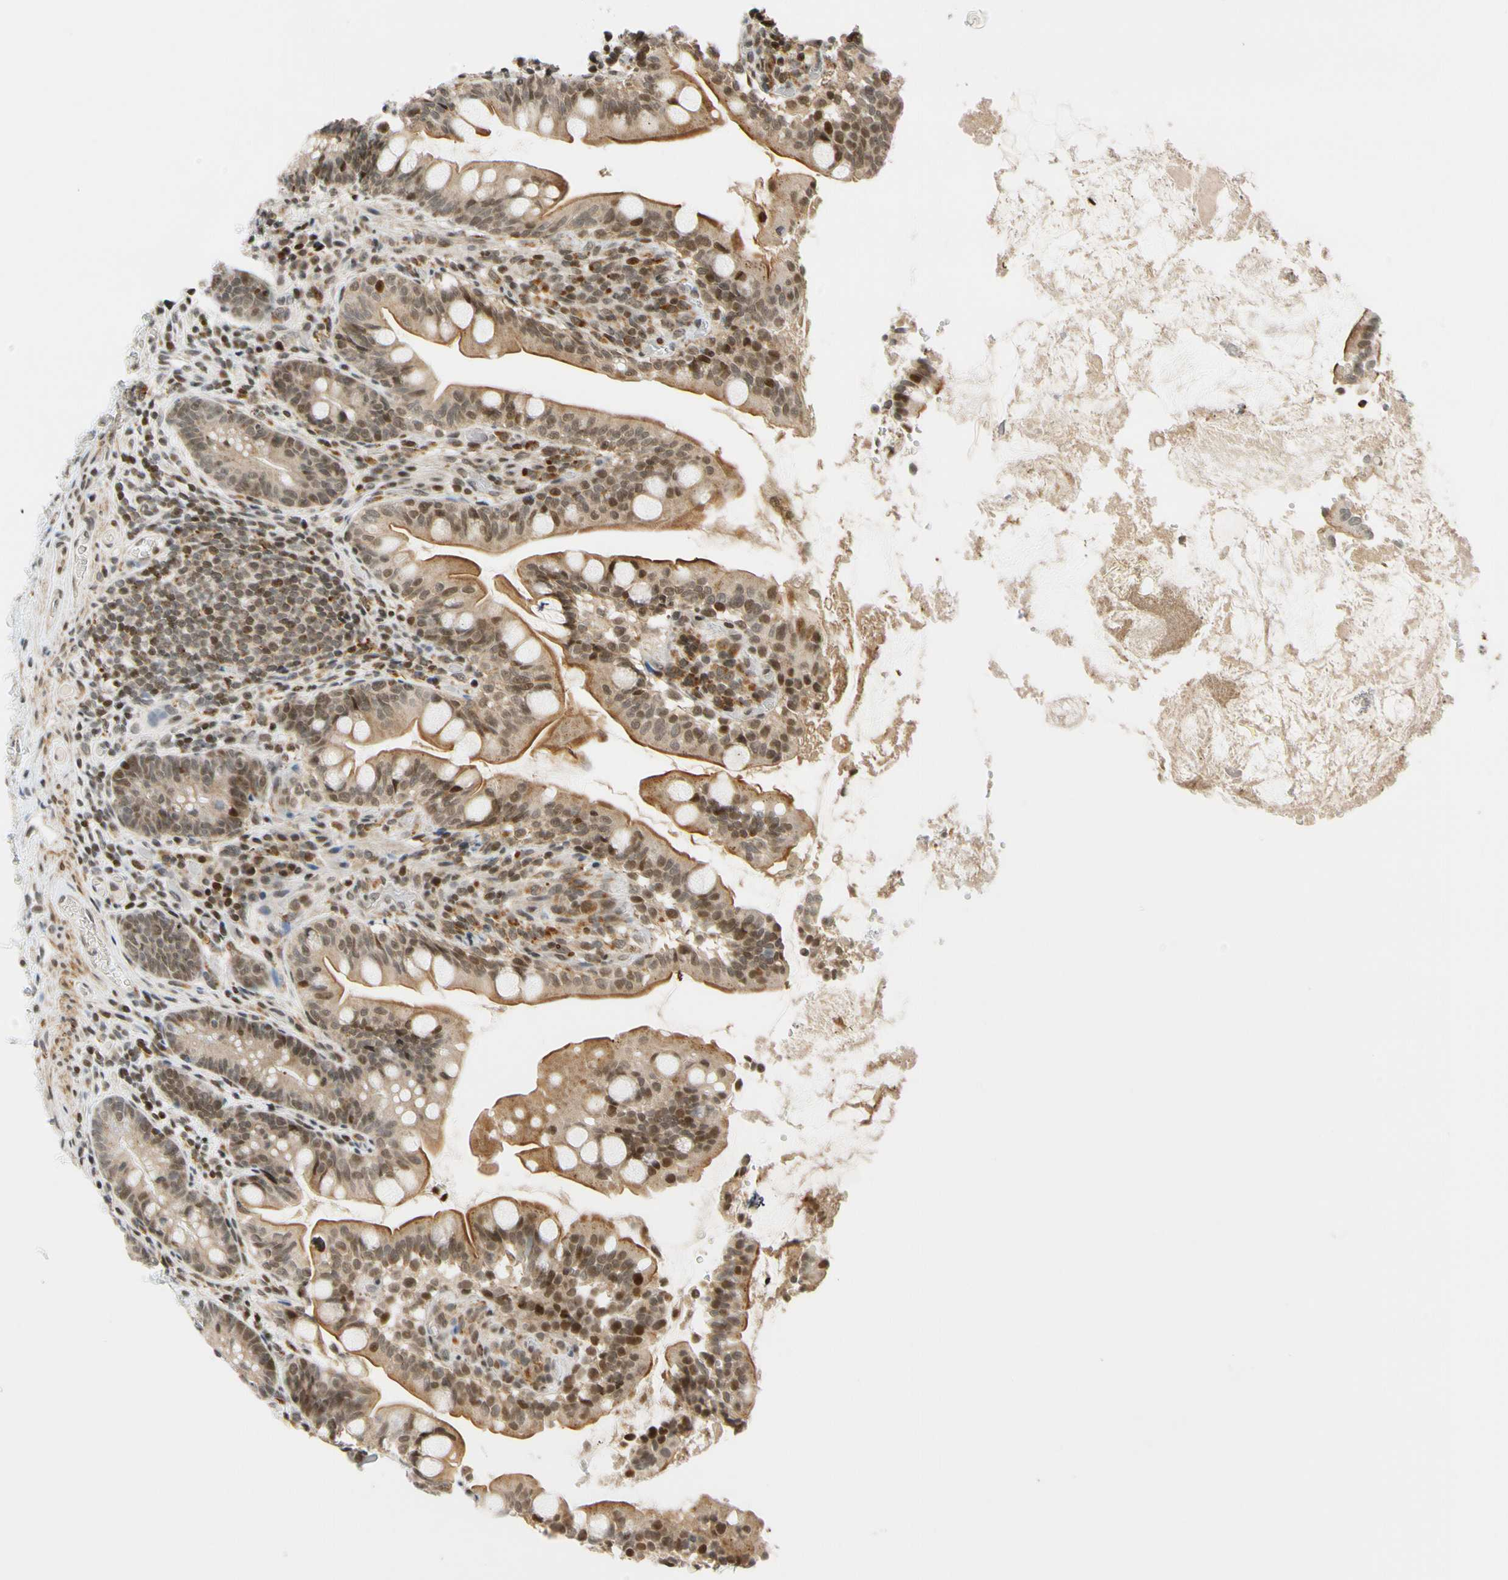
{"staining": {"intensity": "moderate", "quantity": ">75%", "location": "cytoplasmic/membranous,nuclear"}, "tissue": "small intestine", "cell_type": "Glandular cells", "image_type": "normal", "snomed": [{"axis": "morphology", "description": "Normal tissue, NOS"}, {"axis": "topography", "description": "Small intestine"}], "caption": "An immunohistochemistry image of unremarkable tissue is shown. Protein staining in brown shows moderate cytoplasmic/membranous,nuclear positivity in small intestine within glandular cells. Nuclei are stained in blue.", "gene": "CDK7", "patient": {"sex": "female", "age": 56}}